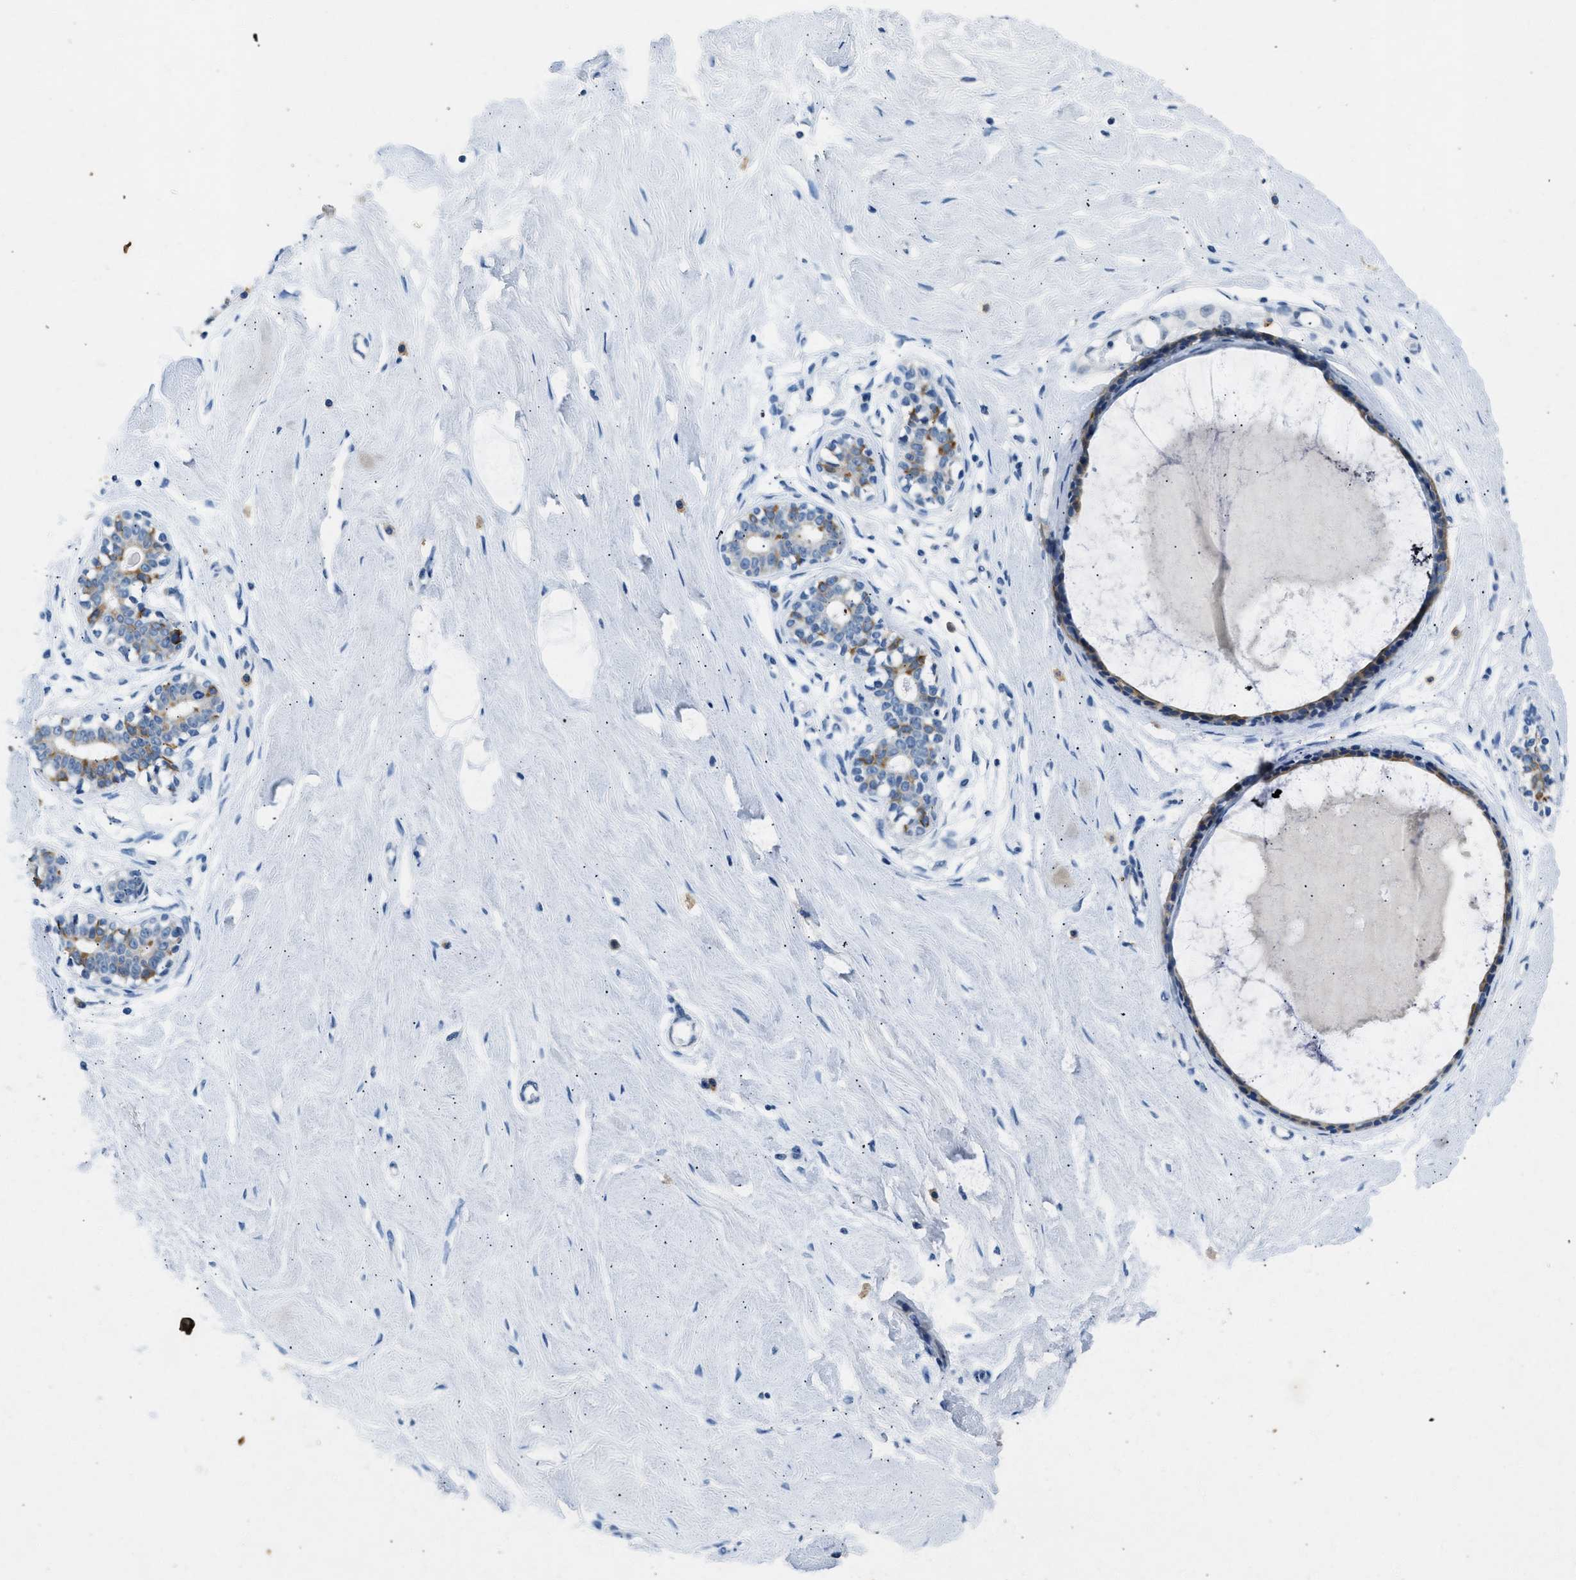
{"staining": {"intensity": "negative", "quantity": "none", "location": "none"}, "tissue": "breast", "cell_type": "Adipocytes", "image_type": "normal", "snomed": [{"axis": "morphology", "description": "Normal tissue, NOS"}, {"axis": "topography", "description": "Breast"}], "caption": "IHC histopathology image of normal breast: human breast stained with DAB (3,3'-diaminobenzidine) displays no significant protein expression in adipocytes. The staining was performed using DAB to visualize the protein expression in brown, while the nuclei were stained in blue with hematoxylin (Magnification: 20x).", "gene": "CFAP20", "patient": {"sex": "female", "age": 23}}